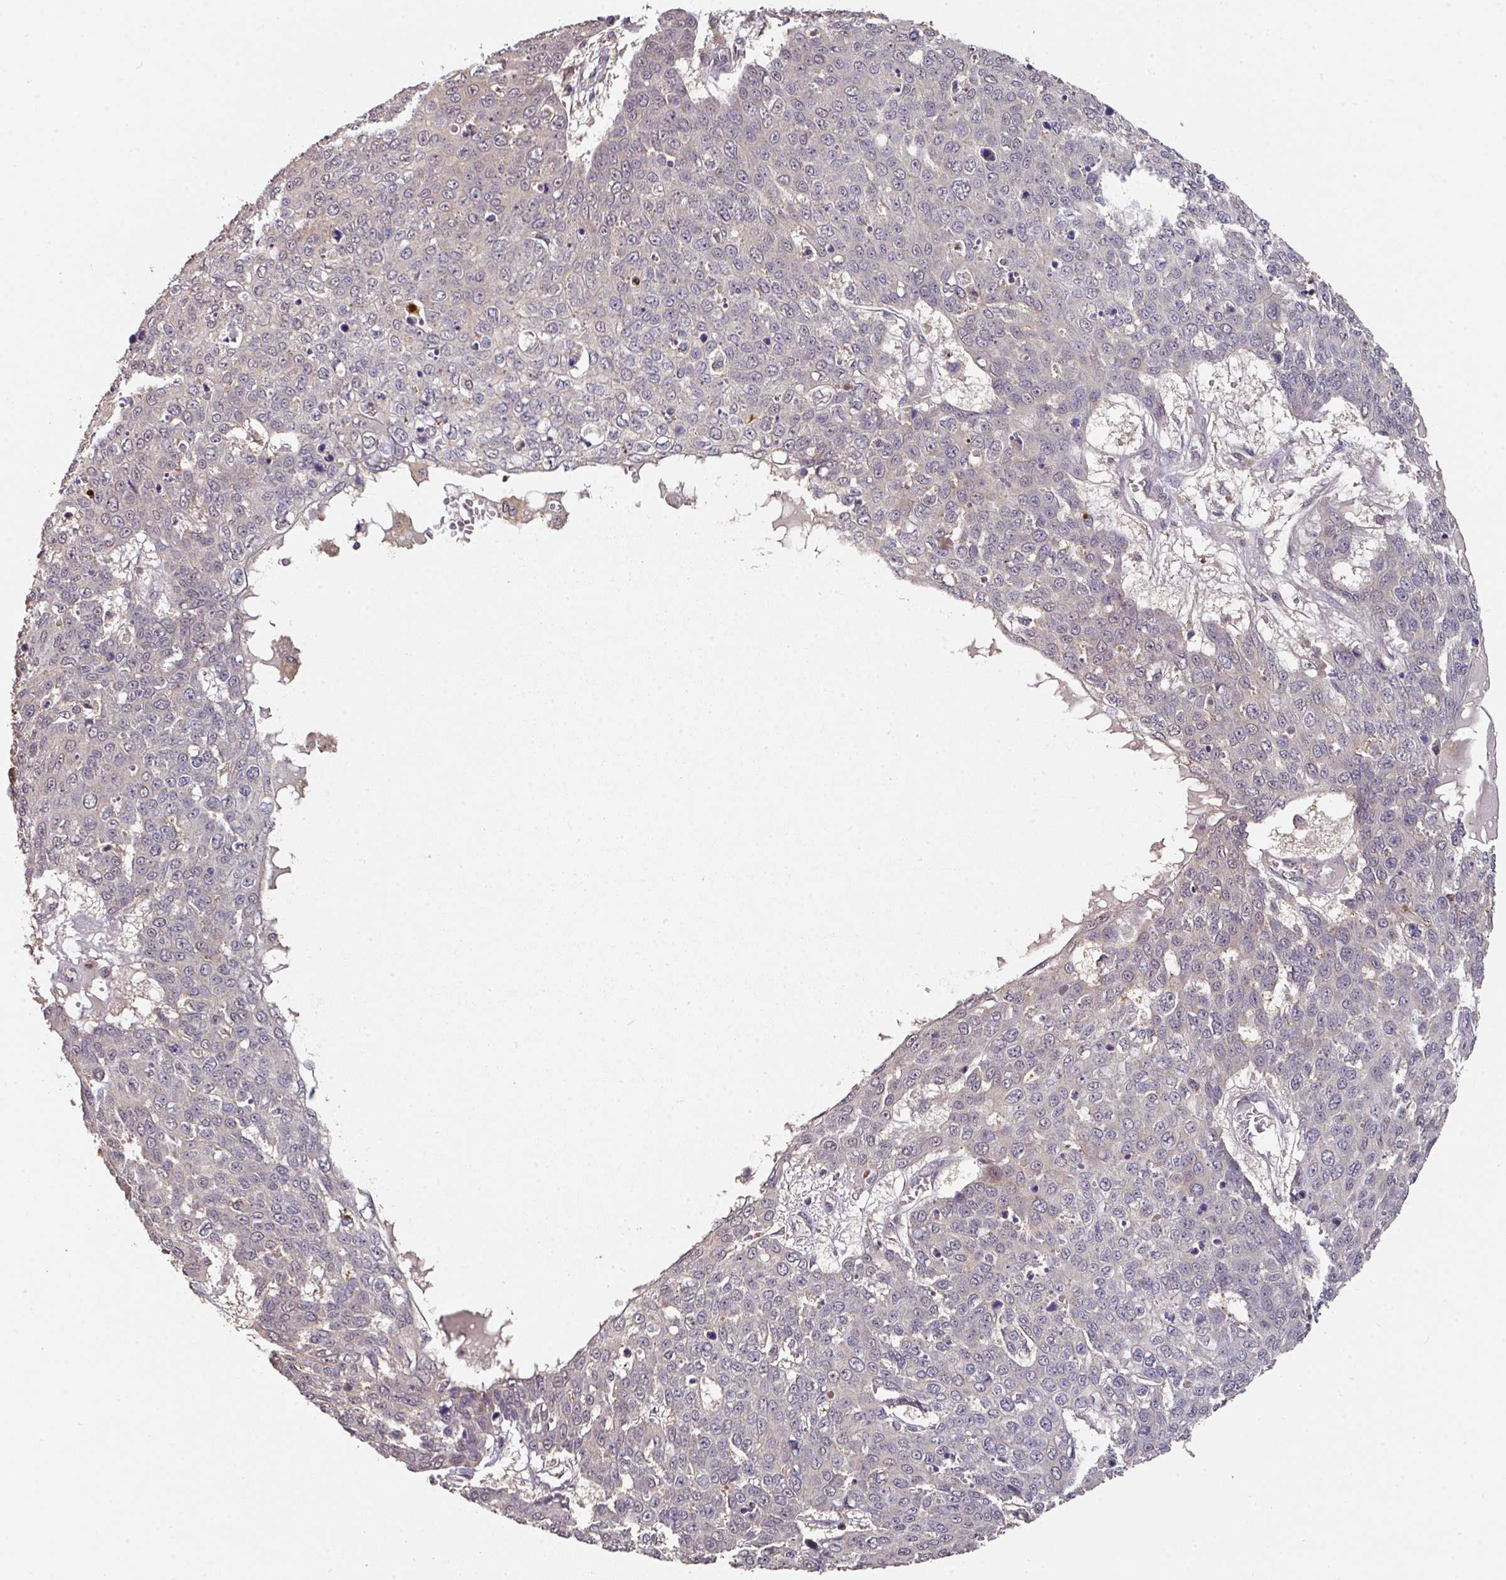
{"staining": {"intensity": "negative", "quantity": "none", "location": "none"}, "tissue": "skin cancer", "cell_type": "Tumor cells", "image_type": "cancer", "snomed": [{"axis": "morphology", "description": "Squamous cell carcinoma, NOS"}, {"axis": "topography", "description": "Skin"}], "caption": "Tumor cells are negative for brown protein staining in skin squamous cell carcinoma.", "gene": "ACVR2B", "patient": {"sex": "male", "age": 71}}